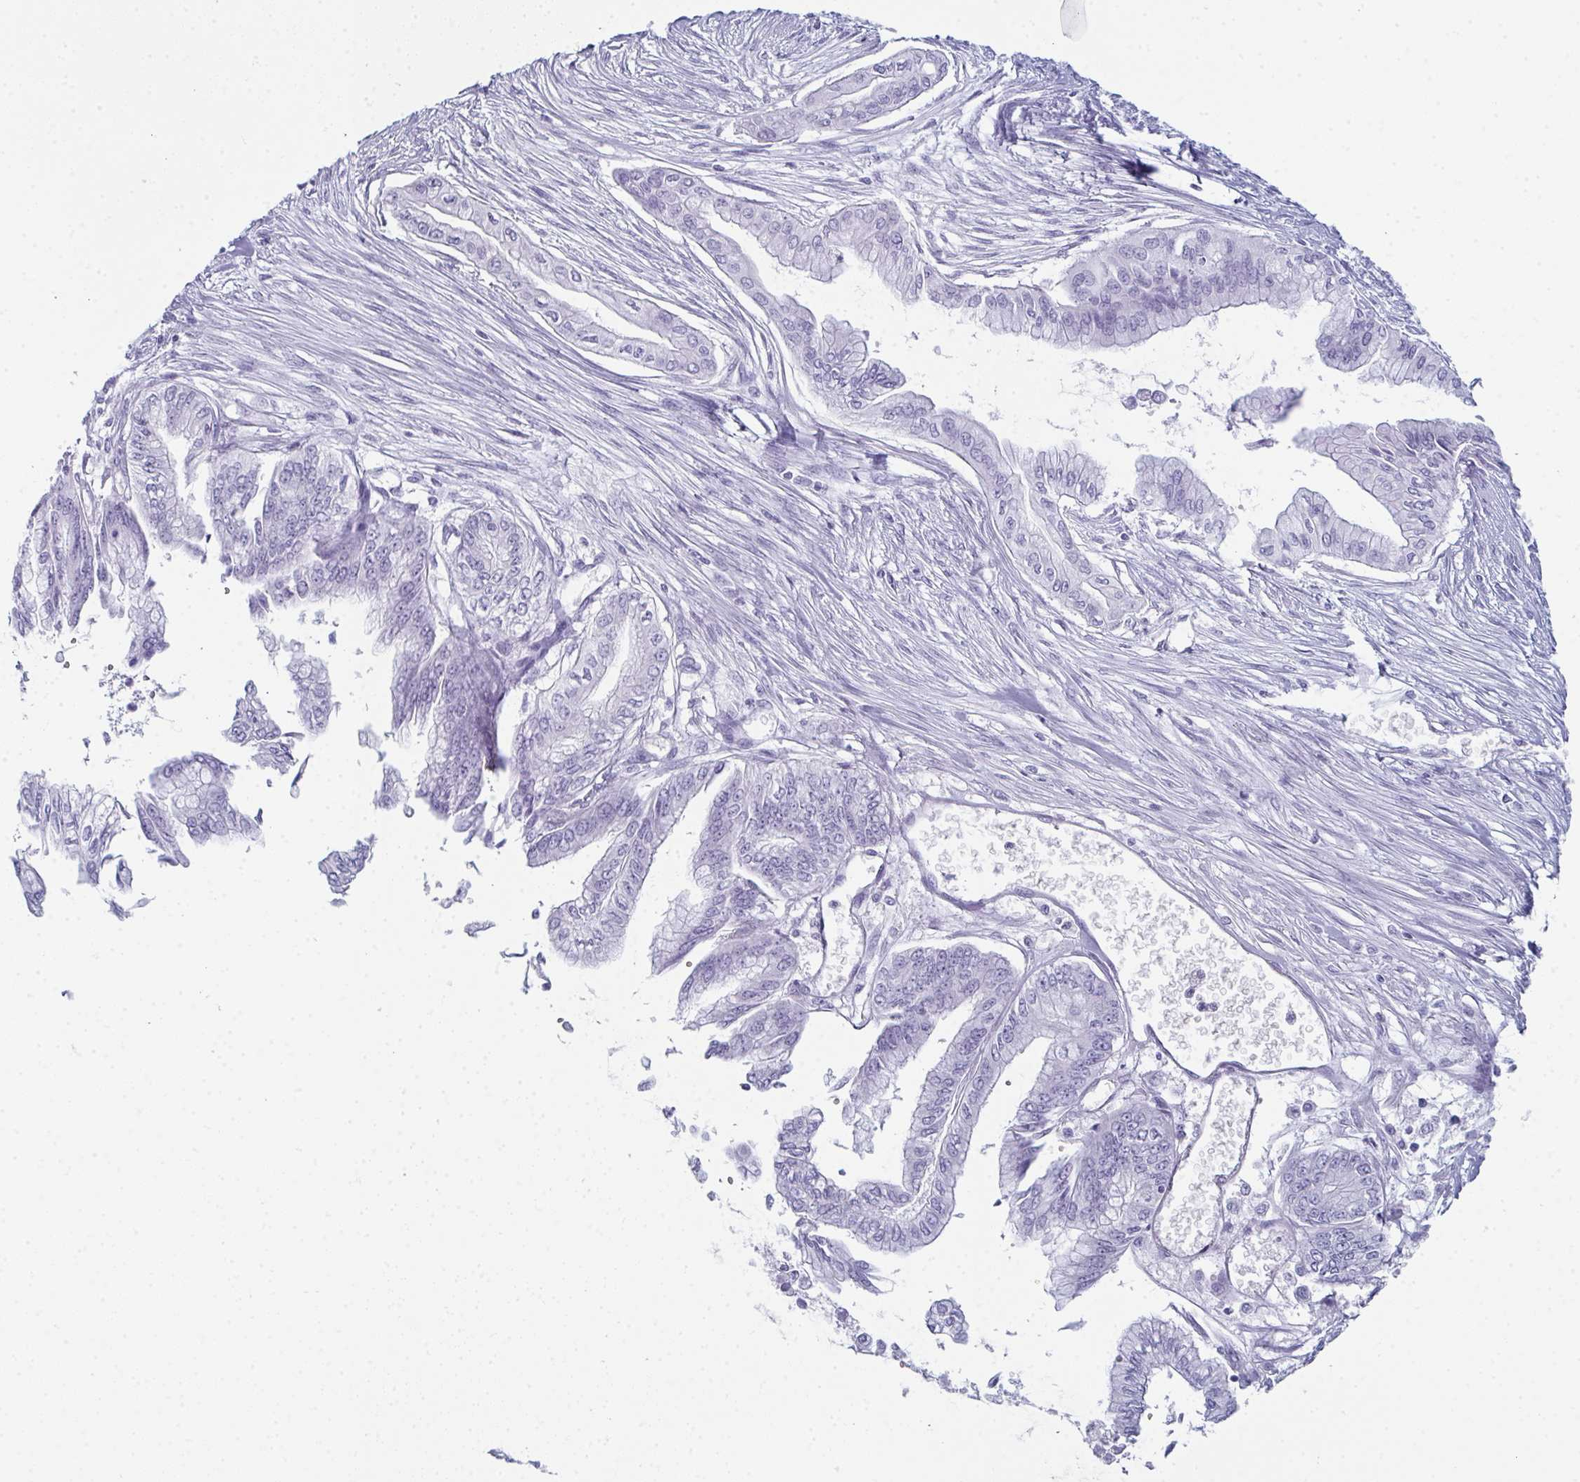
{"staining": {"intensity": "negative", "quantity": "none", "location": "none"}, "tissue": "pancreatic cancer", "cell_type": "Tumor cells", "image_type": "cancer", "snomed": [{"axis": "morphology", "description": "Adenocarcinoma, NOS"}, {"axis": "topography", "description": "Pancreas"}], "caption": "This is a image of IHC staining of pancreatic cancer (adenocarcinoma), which shows no expression in tumor cells.", "gene": "ENKUR", "patient": {"sex": "female", "age": 68}}